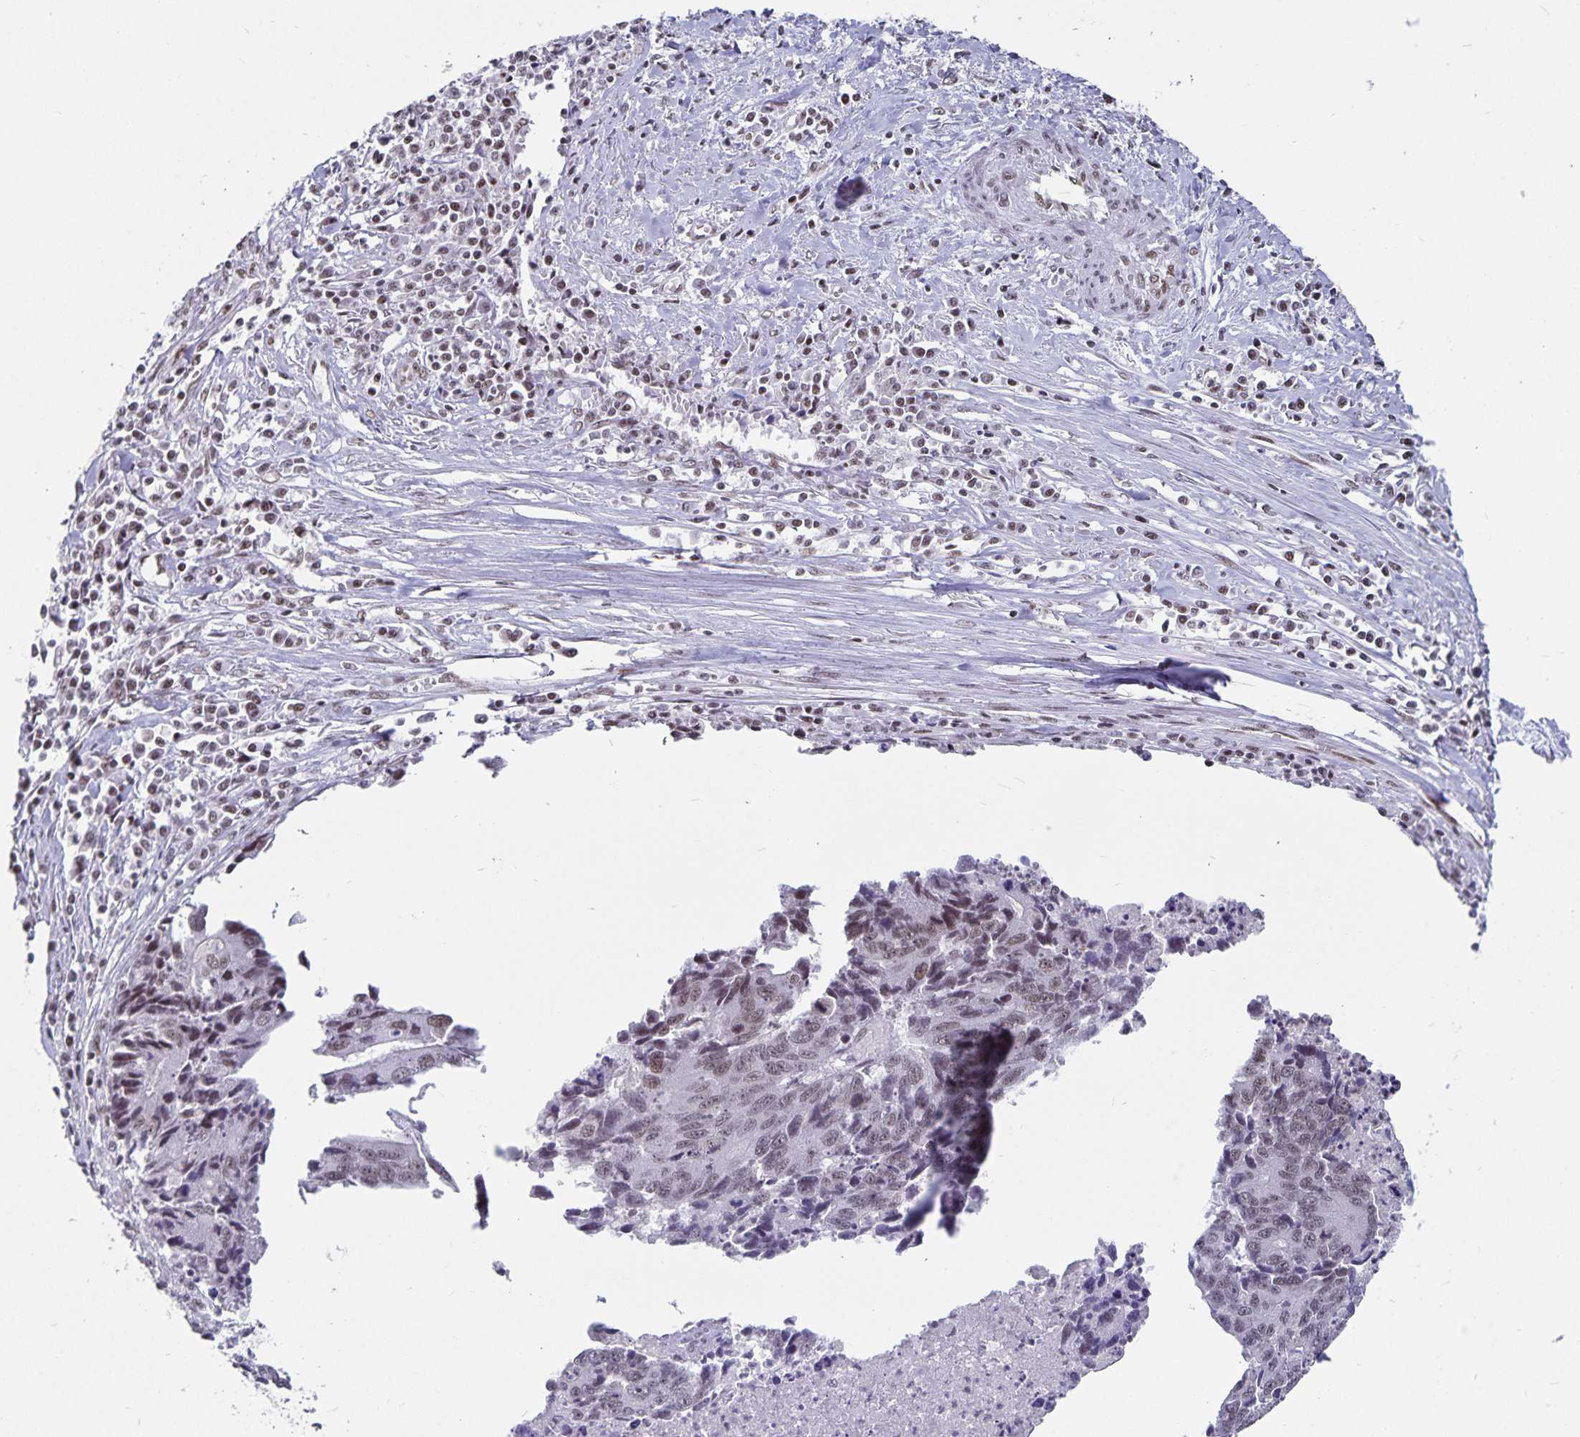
{"staining": {"intensity": "moderate", "quantity": "25%-75%", "location": "nuclear"}, "tissue": "liver cancer", "cell_type": "Tumor cells", "image_type": "cancer", "snomed": [{"axis": "morphology", "description": "Cholangiocarcinoma"}, {"axis": "topography", "description": "Liver"}], "caption": "There is medium levels of moderate nuclear positivity in tumor cells of liver cancer (cholangiocarcinoma), as demonstrated by immunohistochemical staining (brown color).", "gene": "PBX2", "patient": {"sex": "male", "age": 65}}